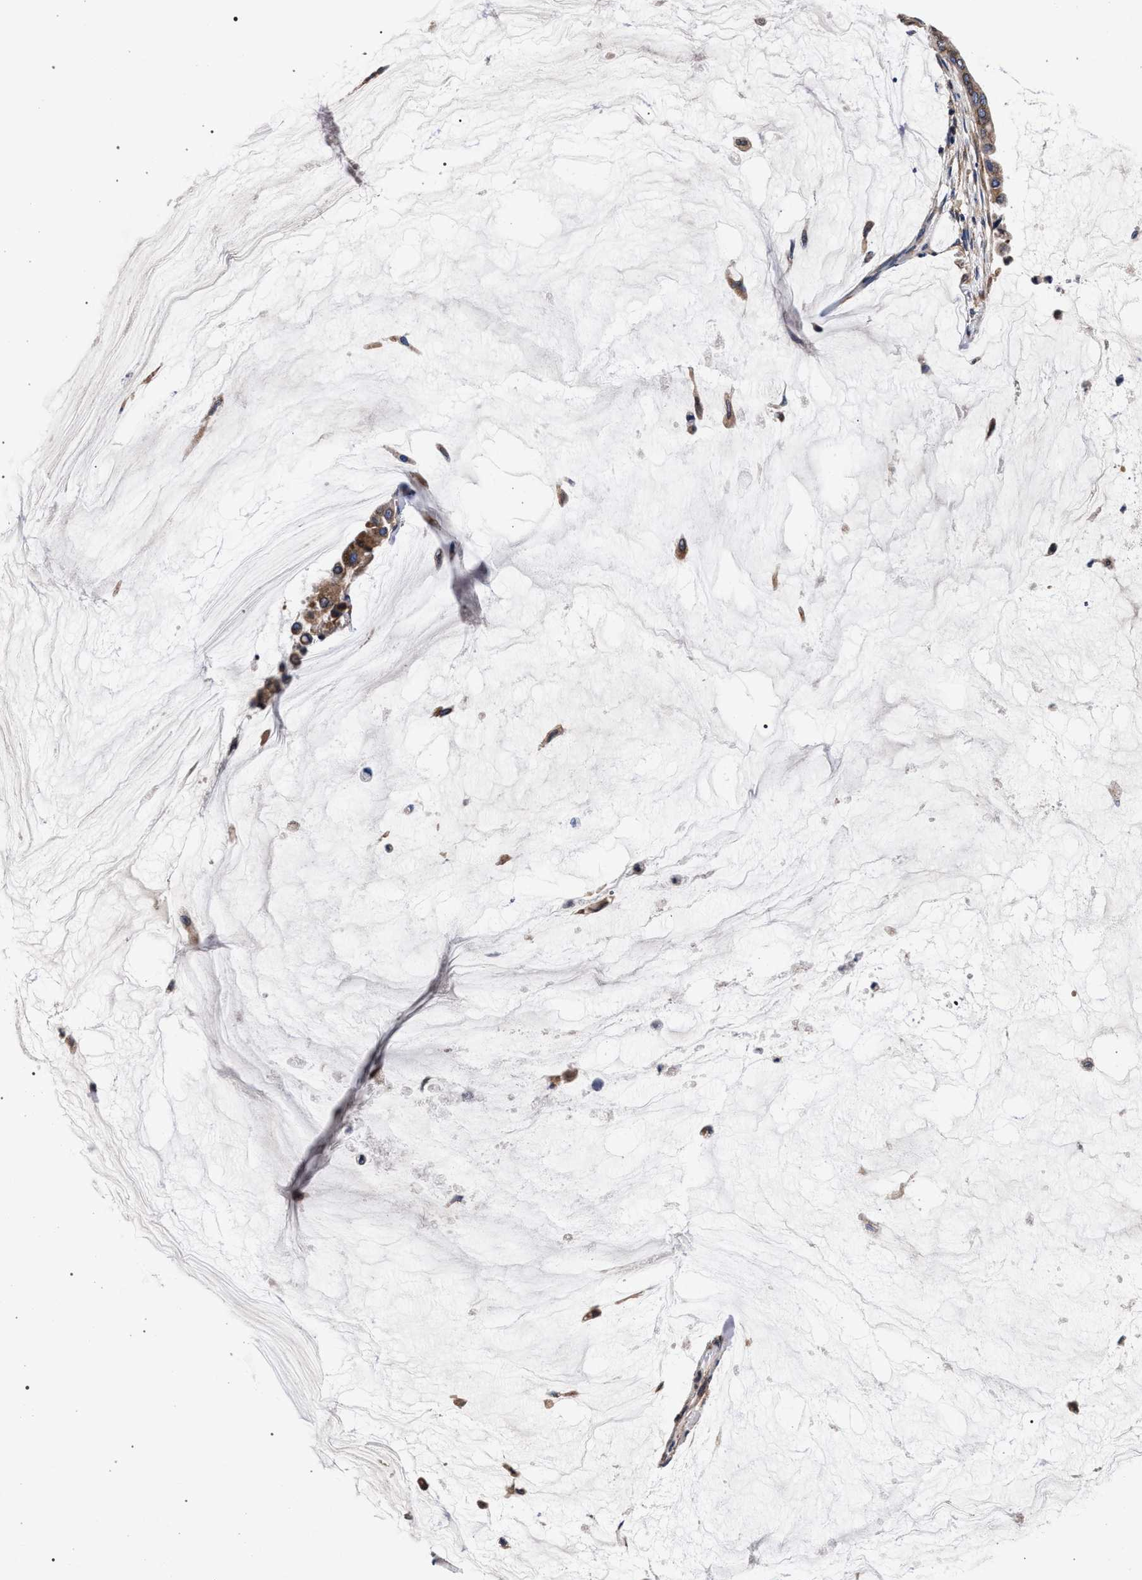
{"staining": {"intensity": "moderate", "quantity": ">75%", "location": "cytoplasmic/membranous"}, "tissue": "pancreatic cancer", "cell_type": "Tumor cells", "image_type": "cancer", "snomed": [{"axis": "morphology", "description": "Adenocarcinoma, NOS"}, {"axis": "topography", "description": "Pancreas"}], "caption": "Moderate cytoplasmic/membranous protein expression is present in about >75% of tumor cells in pancreatic cancer.", "gene": "ACOX1", "patient": {"sex": "male", "age": 41}}